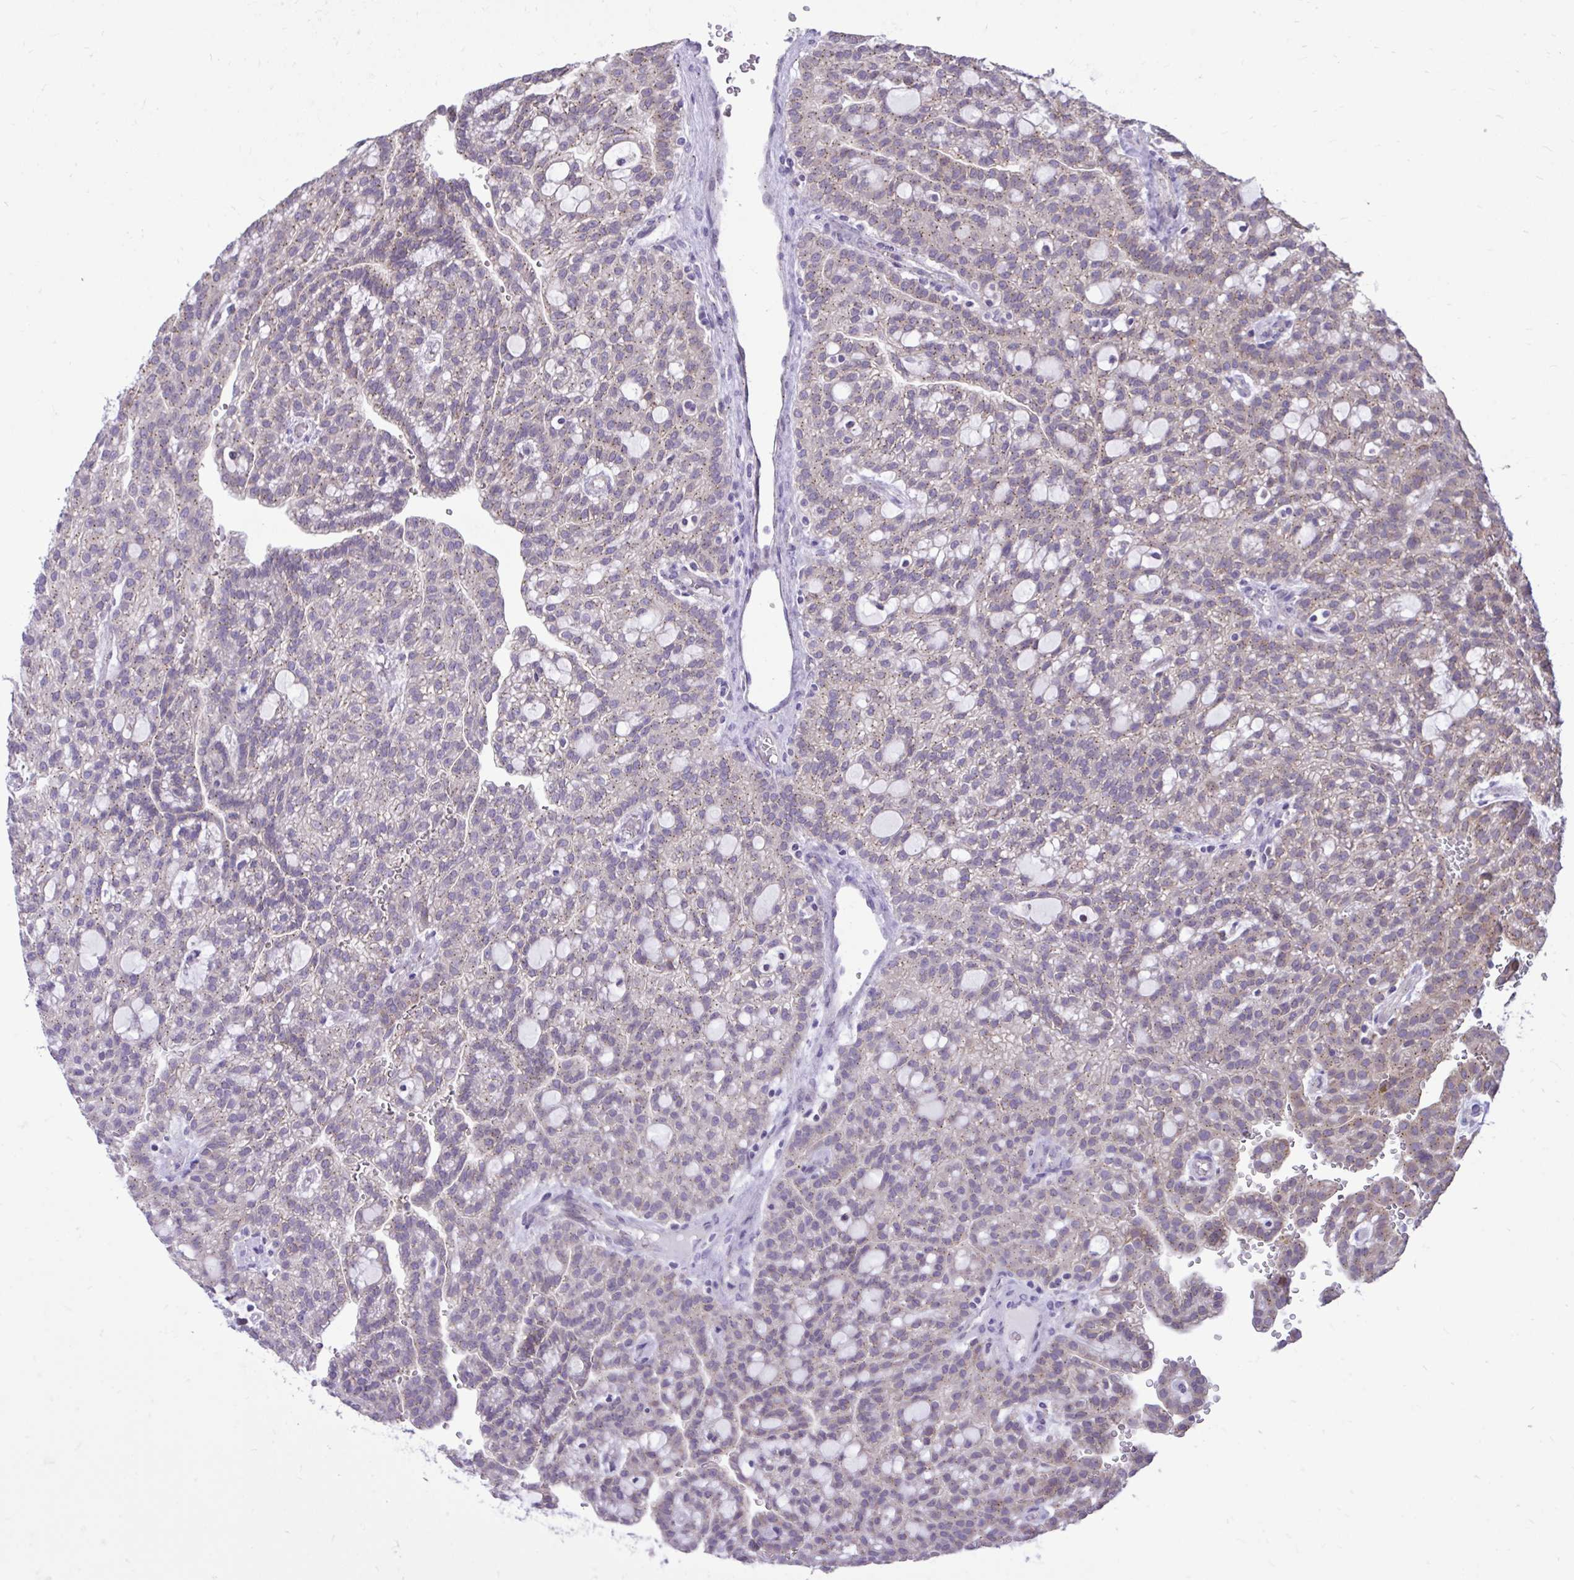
{"staining": {"intensity": "weak", "quantity": "25%-75%", "location": "cytoplasmic/membranous"}, "tissue": "renal cancer", "cell_type": "Tumor cells", "image_type": "cancer", "snomed": [{"axis": "morphology", "description": "Adenocarcinoma, NOS"}, {"axis": "topography", "description": "Kidney"}], "caption": "Brown immunohistochemical staining in renal cancer shows weak cytoplasmic/membranous expression in approximately 25%-75% of tumor cells.", "gene": "CEACAM18", "patient": {"sex": "male", "age": 63}}